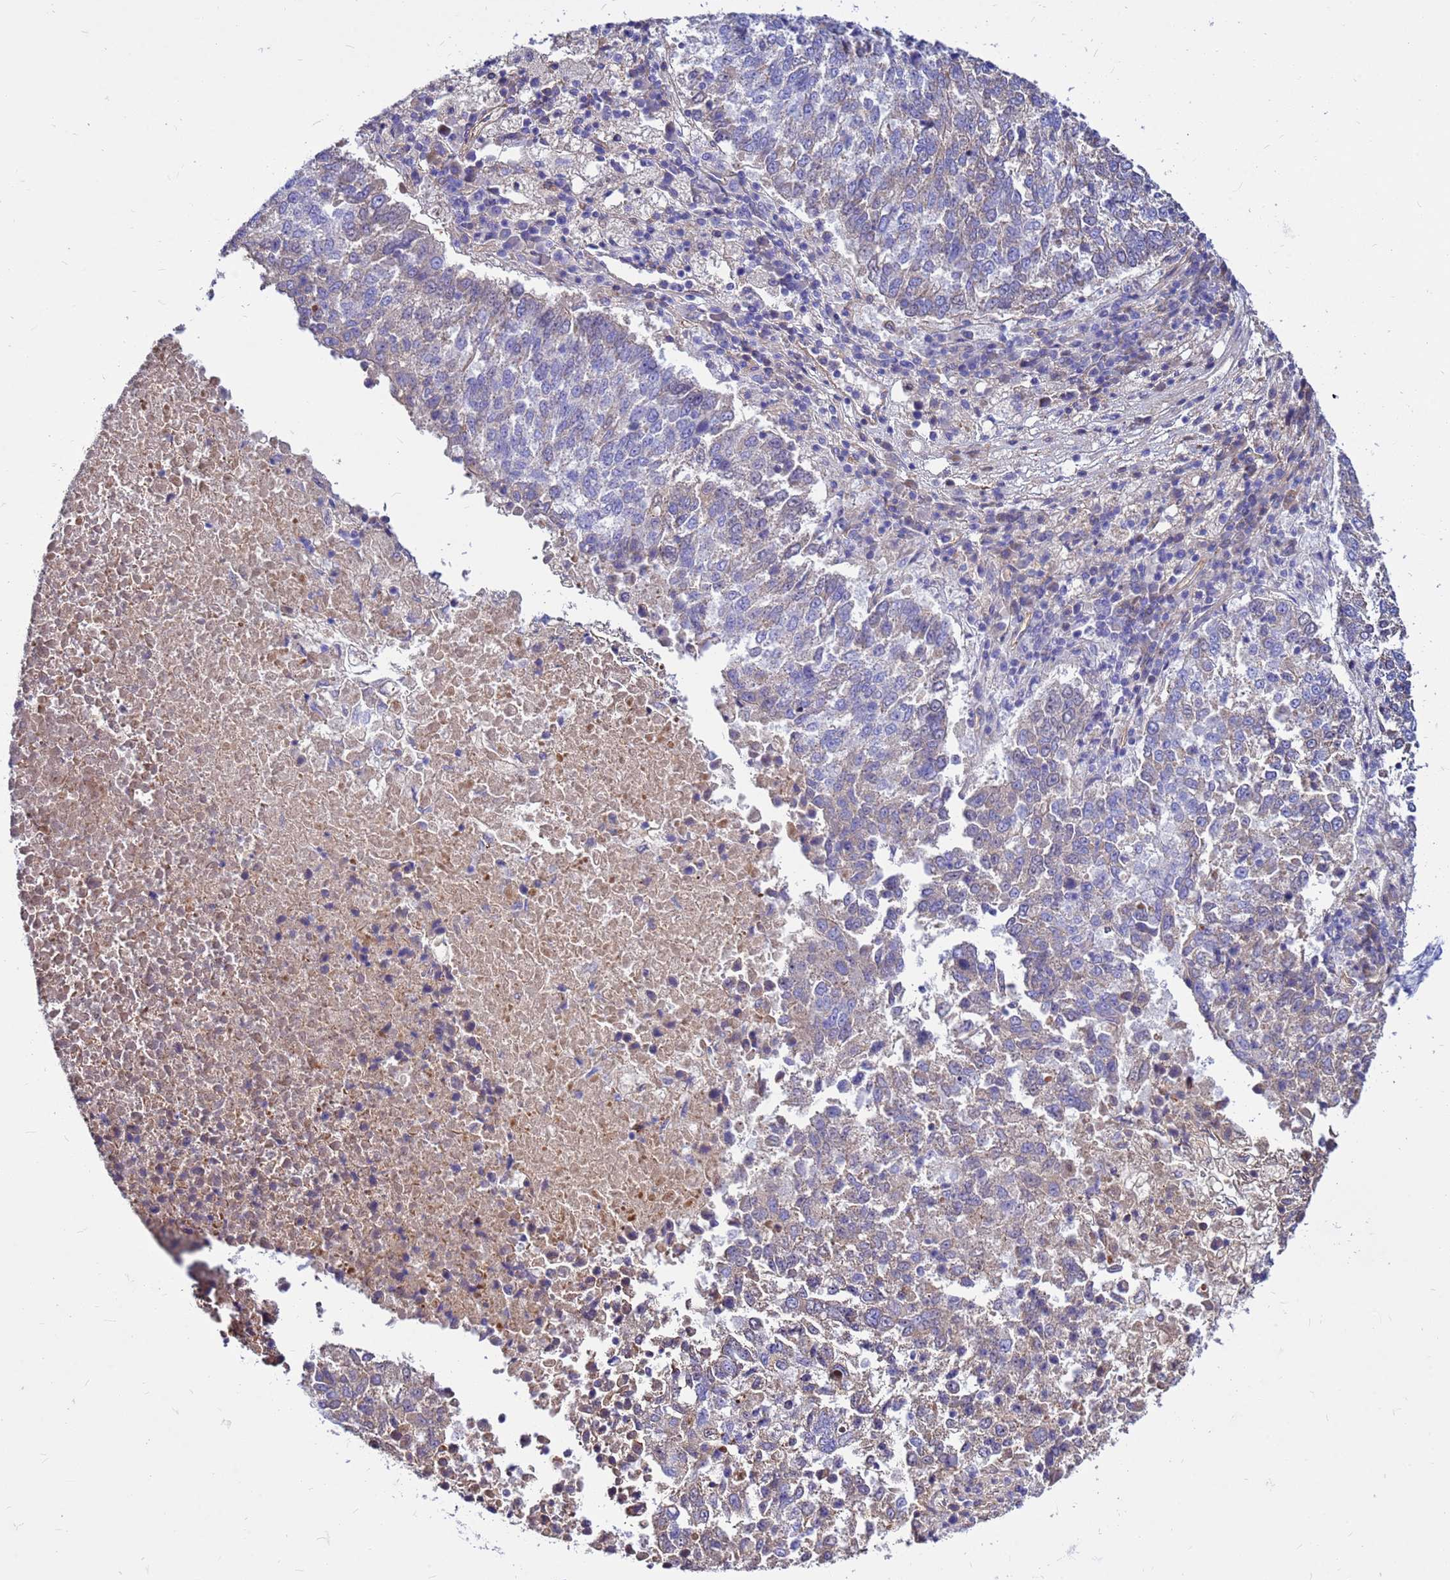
{"staining": {"intensity": "weak", "quantity": "<25%", "location": "cytoplasmic/membranous"}, "tissue": "lung cancer", "cell_type": "Tumor cells", "image_type": "cancer", "snomed": [{"axis": "morphology", "description": "Squamous cell carcinoma, NOS"}, {"axis": "topography", "description": "Lung"}], "caption": "Squamous cell carcinoma (lung) stained for a protein using immunohistochemistry (IHC) demonstrates no positivity tumor cells.", "gene": "CRHBP", "patient": {"sex": "male", "age": 73}}